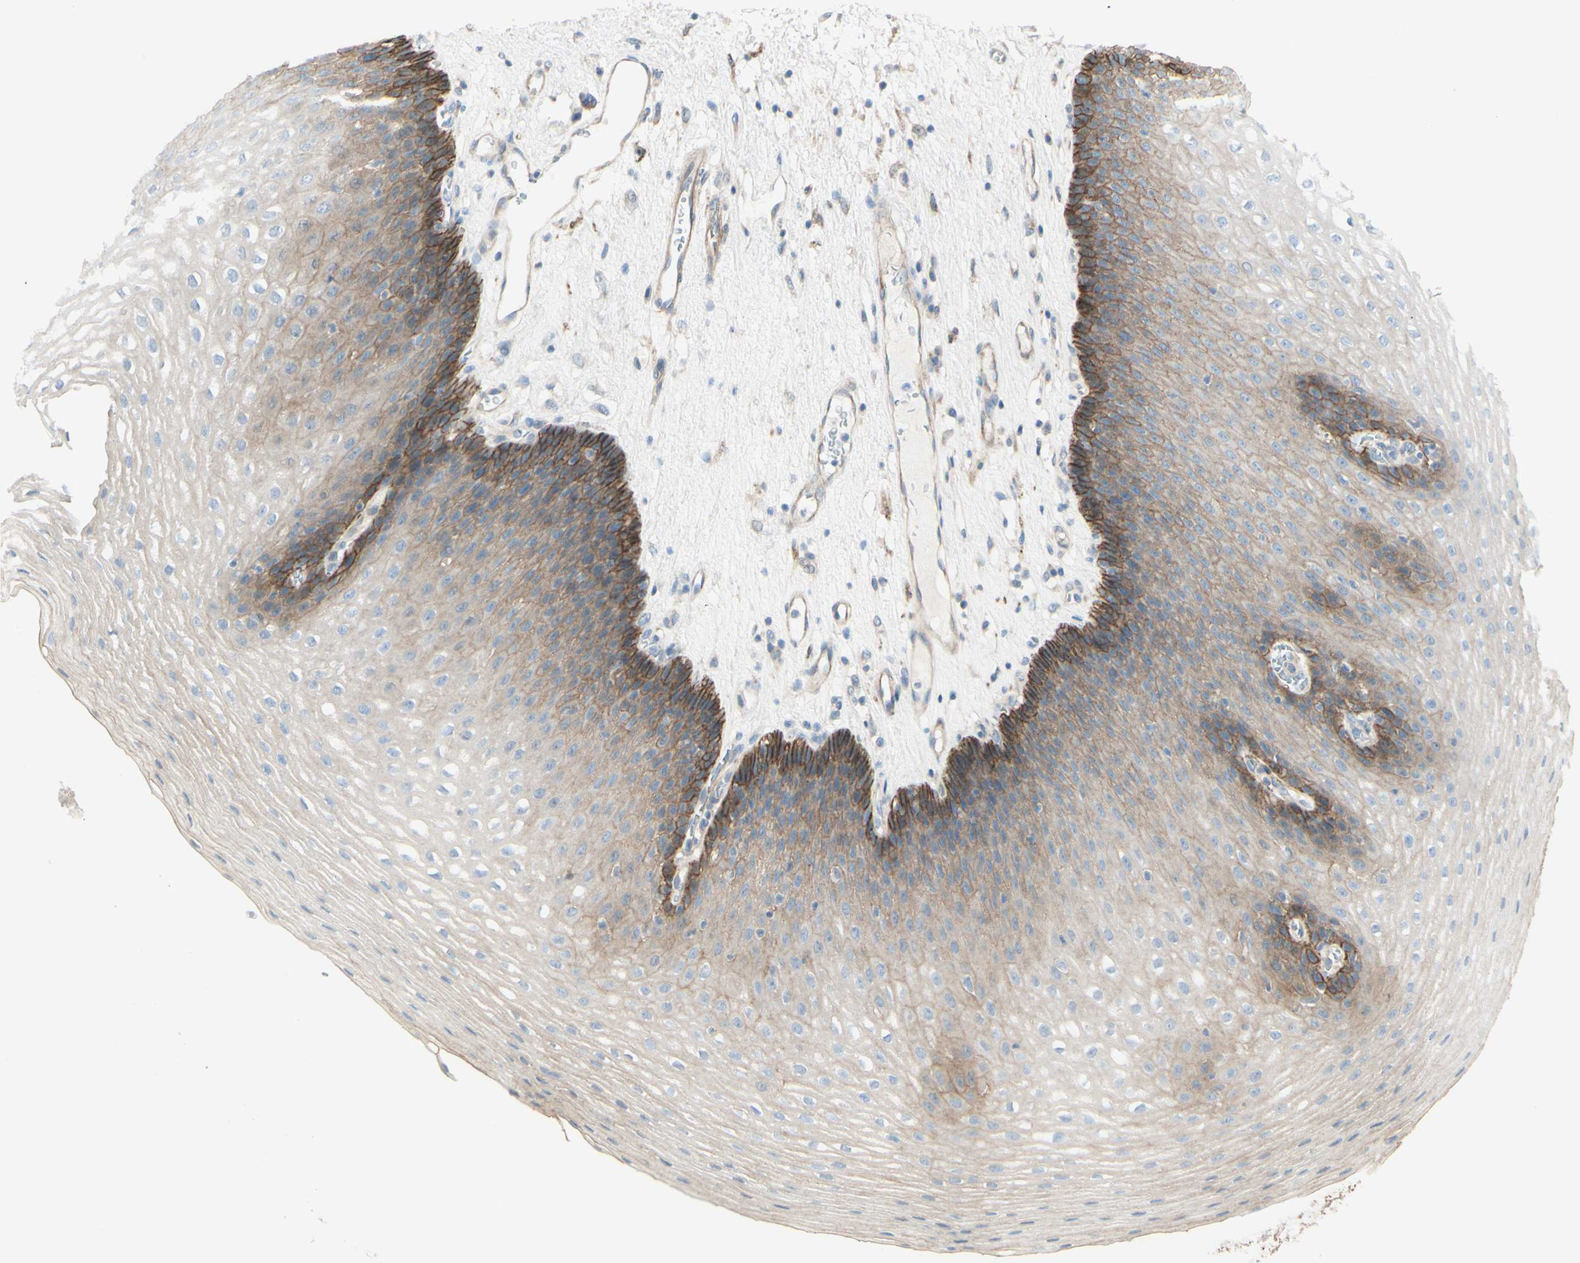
{"staining": {"intensity": "strong", "quantity": "<25%", "location": "cytoplasmic/membranous"}, "tissue": "esophagus", "cell_type": "Squamous epithelial cells", "image_type": "normal", "snomed": [{"axis": "morphology", "description": "Normal tissue, NOS"}, {"axis": "topography", "description": "Esophagus"}], "caption": "Human esophagus stained with a brown dye displays strong cytoplasmic/membranous positive positivity in approximately <25% of squamous epithelial cells.", "gene": "RNF149", "patient": {"sex": "male", "age": 48}}